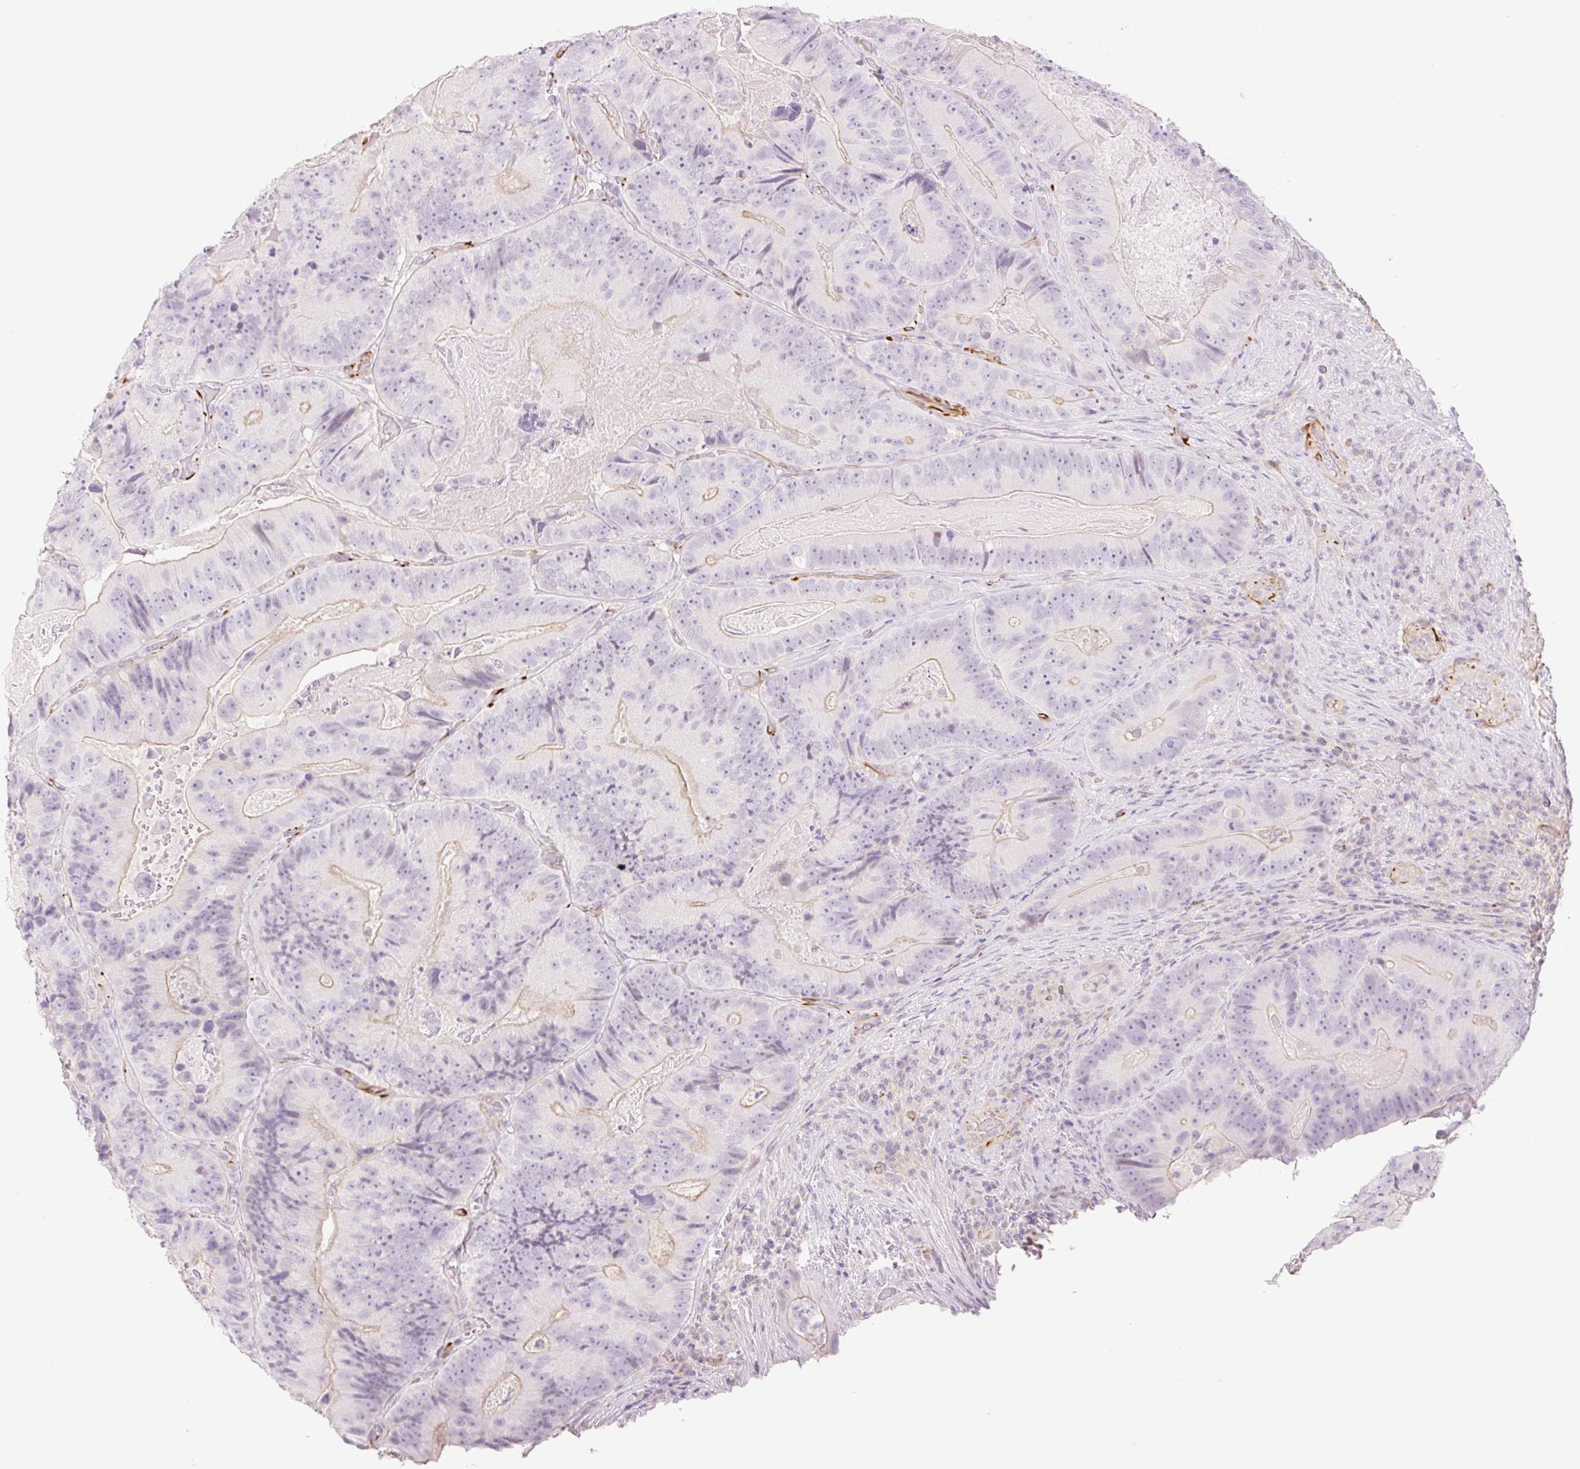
{"staining": {"intensity": "weak", "quantity": "<25%", "location": "cytoplasmic/membranous"}, "tissue": "colorectal cancer", "cell_type": "Tumor cells", "image_type": "cancer", "snomed": [{"axis": "morphology", "description": "Adenocarcinoma, NOS"}, {"axis": "topography", "description": "Colon"}], "caption": "IHC of adenocarcinoma (colorectal) displays no positivity in tumor cells.", "gene": "ZFYVE21", "patient": {"sex": "female", "age": 86}}